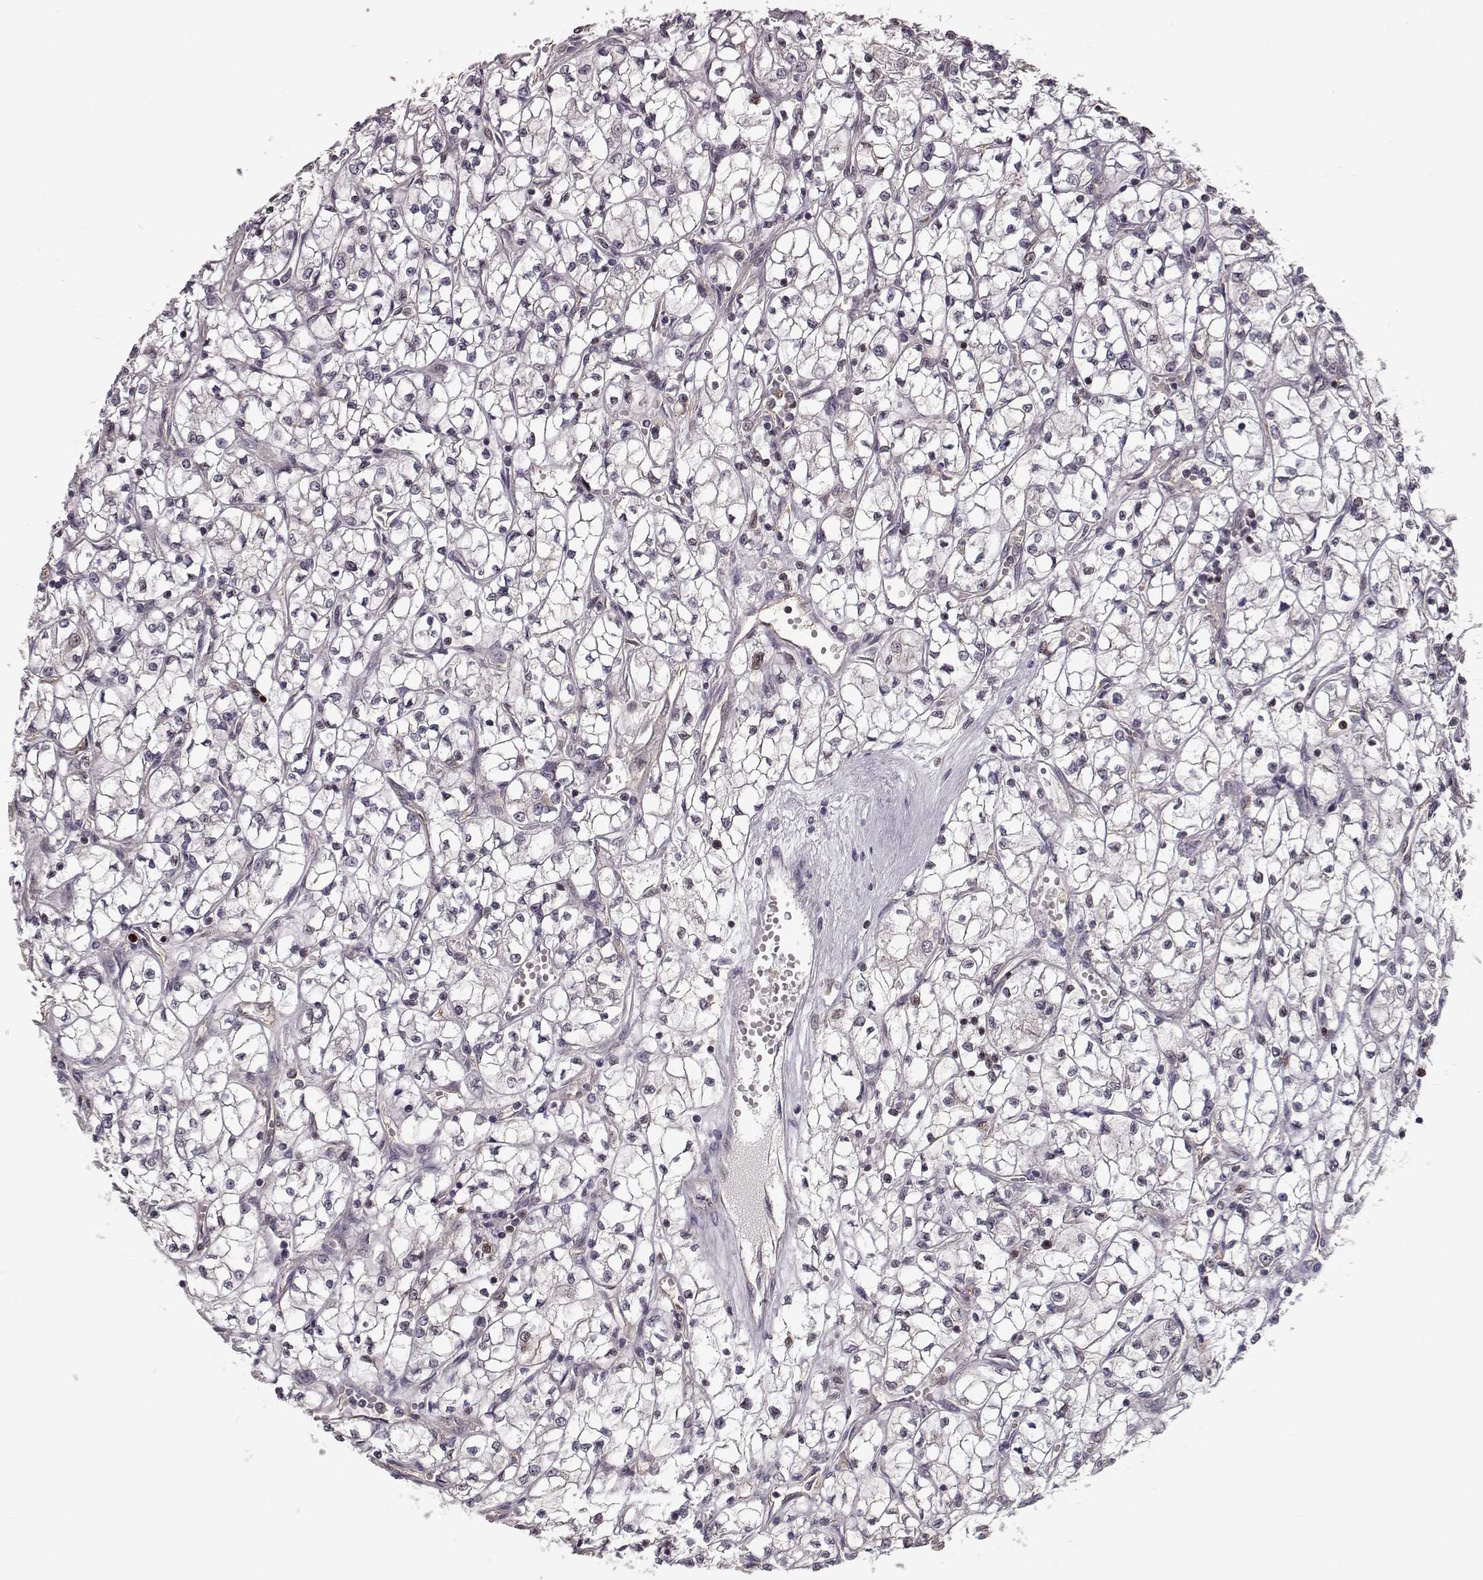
{"staining": {"intensity": "negative", "quantity": "none", "location": "none"}, "tissue": "renal cancer", "cell_type": "Tumor cells", "image_type": "cancer", "snomed": [{"axis": "morphology", "description": "Adenocarcinoma, NOS"}, {"axis": "topography", "description": "Kidney"}], "caption": "This histopathology image is of renal cancer (adenocarcinoma) stained with IHC to label a protein in brown with the nuclei are counter-stained blue. There is no positivity in tumor cells.", "gene": "RANBP1", "patient": {"sex": "female", "age": 64}}